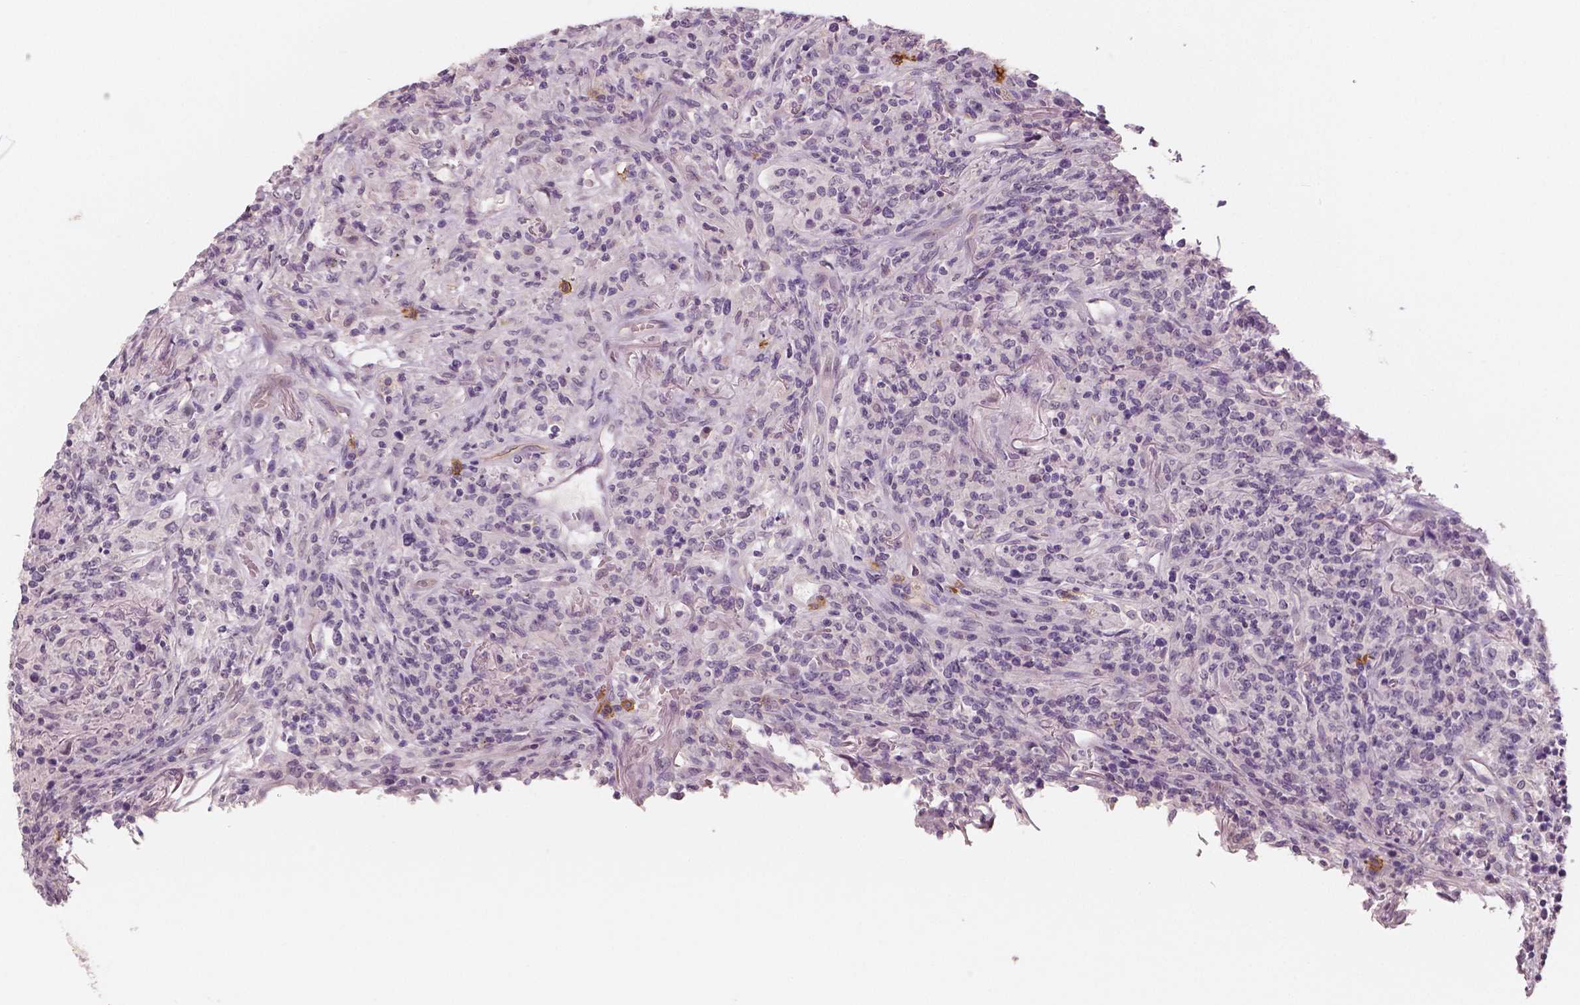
{"staining": {"intensity": "negative", "quantity": "none", "location": "none"}, "tissue": "lymphoma", "cell_type": "Tumor cells", "image_type": "cancer", "snomed": [{"axis": "morphology", "description": "Malignant lymphoma, non-Hodgkin's type, High grade"}, {"axis": "topography", "description": "Lung"}], "caption": "Human malignant lymphoma, non-Hodgkin's type (high-grade) stained for a protein using IHC displays no staining in tumor cells.", "gene": "KIT", "patient": {"sex": "male", "age": 79}}